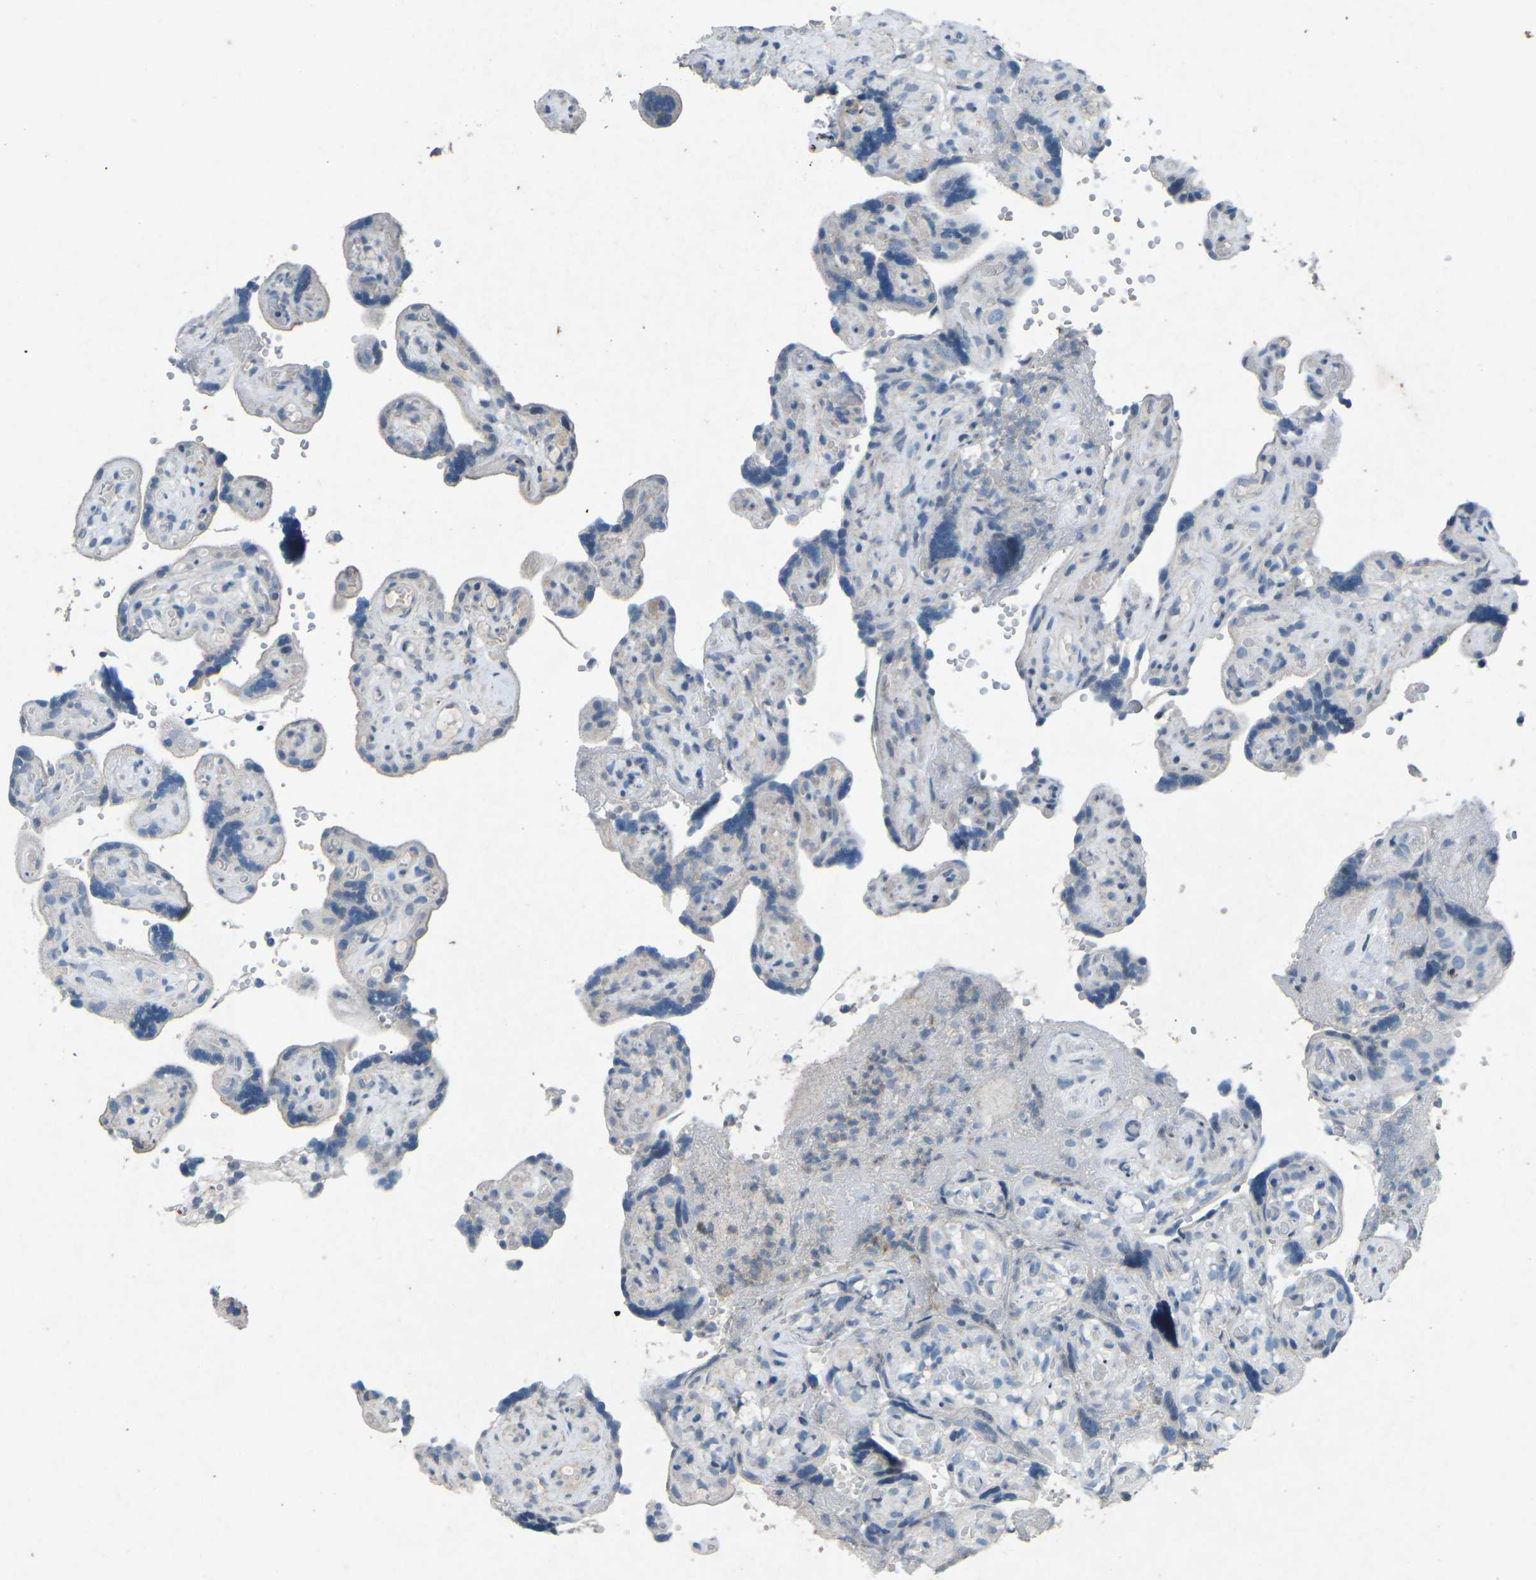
{"staining": {"intensity": "negative", "quantity": "none", "location": "none"}, "tissue": "placenta", "cell_type": "Decidual cells", "image_type": "normal", "snomed": [{"axis": "morphology", "description": "Normal tissue, NOS"}, {"axis": "topography", "description": "Placenta"}], "caption": "IHC micrograph of normal placenta: human placenta stained with DAB (3,3'-diaminobenzidine) demonstrates no significant protein positivity in decidual cells. (IHC, brightfield microscopy, high magnification).", "gene": "A1BG", "patient": {"sex": "female", "age": 30}}